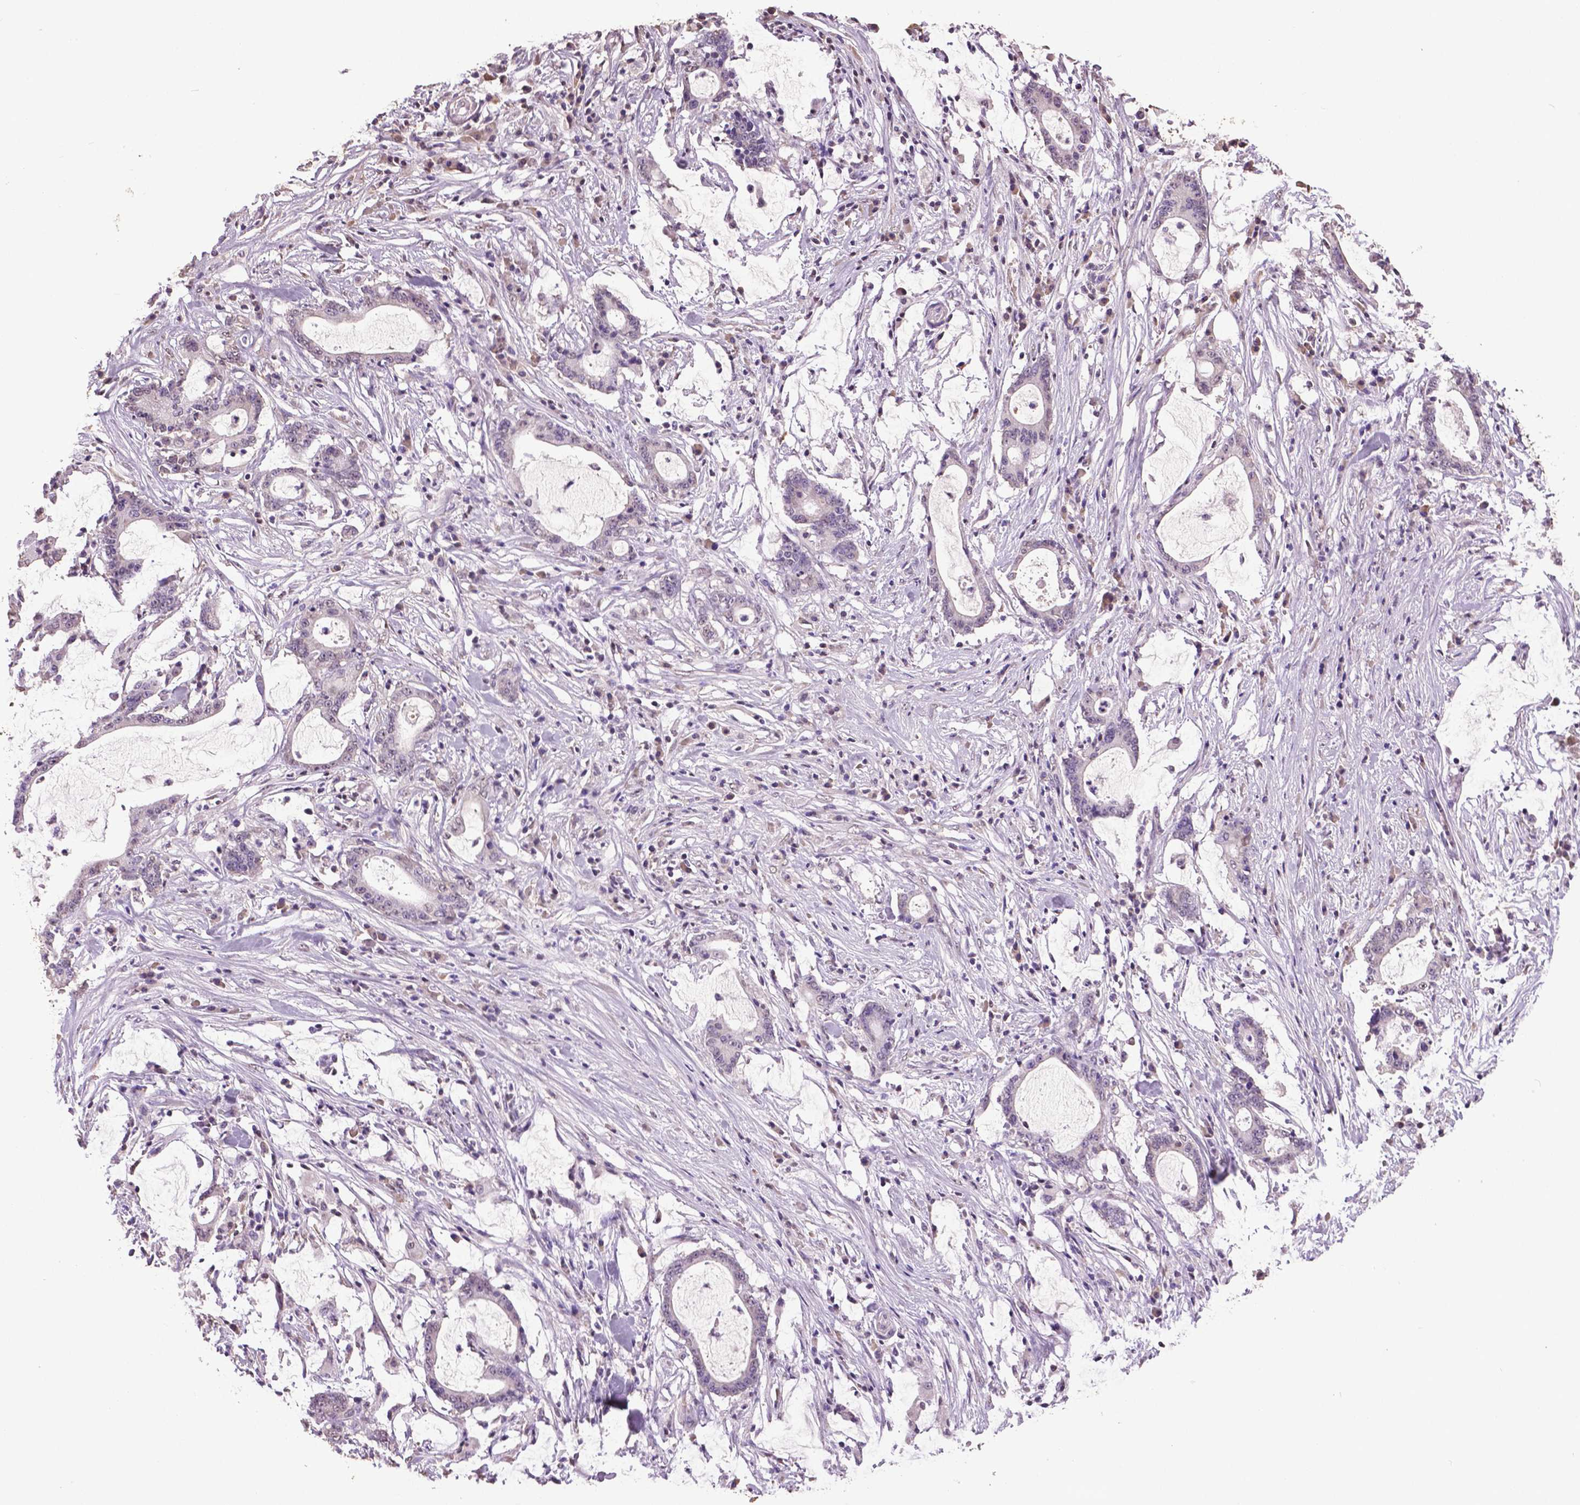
{"staining": {"intensity": "negative", "quantity": "none", "location": "none"}, "tissue": "stomach cancer", "cell_type": "Tumor cells", "image_type": "cancer", "snomed": [{"axis": "morphology", "description": "Adenocarcinoma, NOS"}, {"axis": "topography", "description": "Stomach, upper"}], "caption": "There is no significant positivity in tumor cells of stomach cancer (adenocarcinoma).", "gene": "RUNX3", "patient": {"sex": "male", "age": 68}}